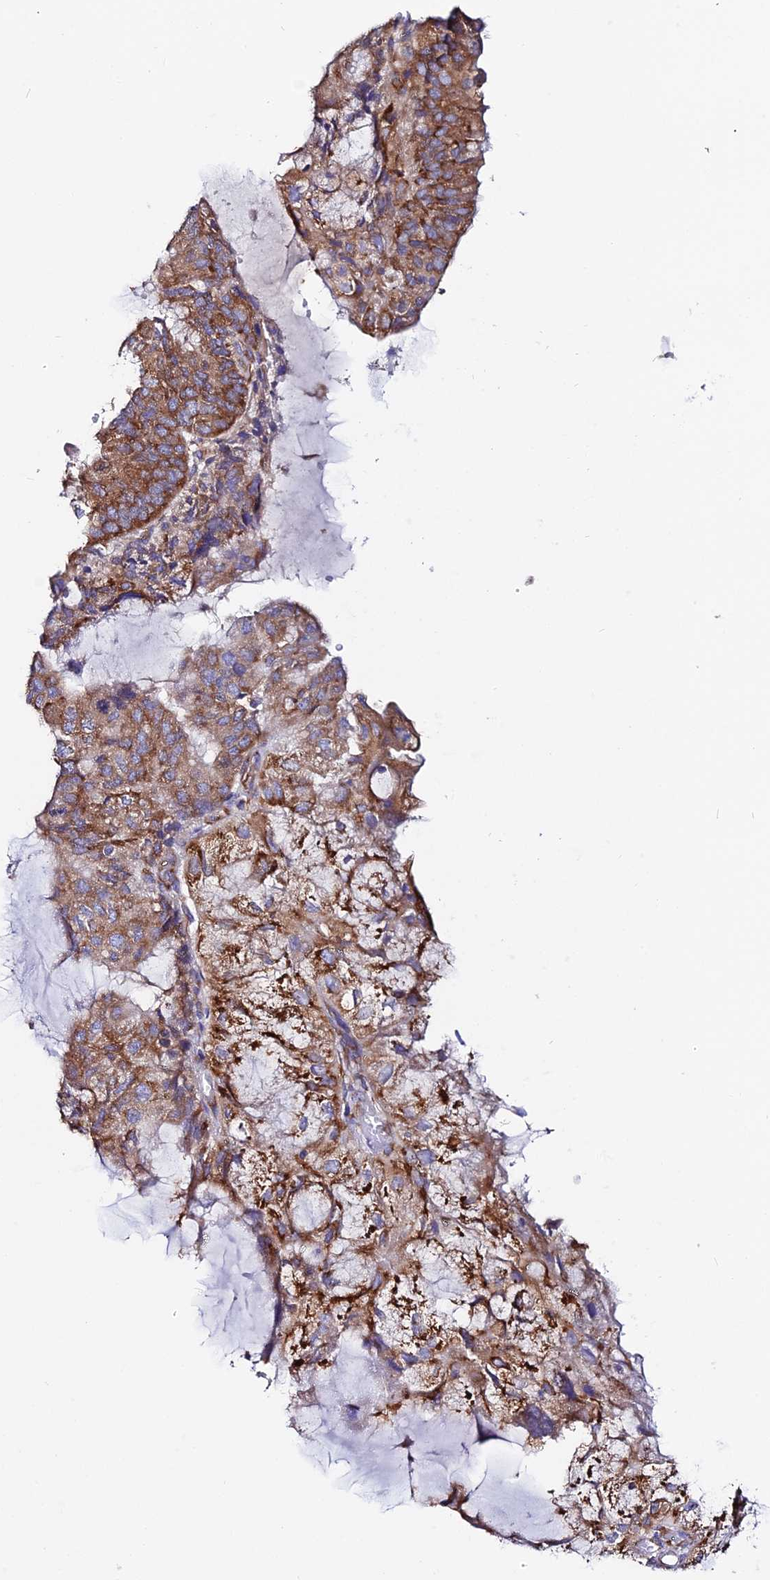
{"staining": {"intensity": "moderate", "quantity": ">75%", "location": "cytoplasmic/membranous"}, "tissue": "endometrial cancer", "cell_type": "Tumor cells", "image_type": "cancer", "snomed": [{"axis": "morphology", "description": "Adenocarcinoma, NOS"}, {"axis": "topography", "description": "Endometrium"}], "caption": "Immunohistochemical staining of human endometrial adenocarcinoma displays moderate cytoplasmic/membranous protein staining in approximately >75% of tumor cells.", "gene": "EEF1G", "patient": {"sex": "female", "age": 81}}